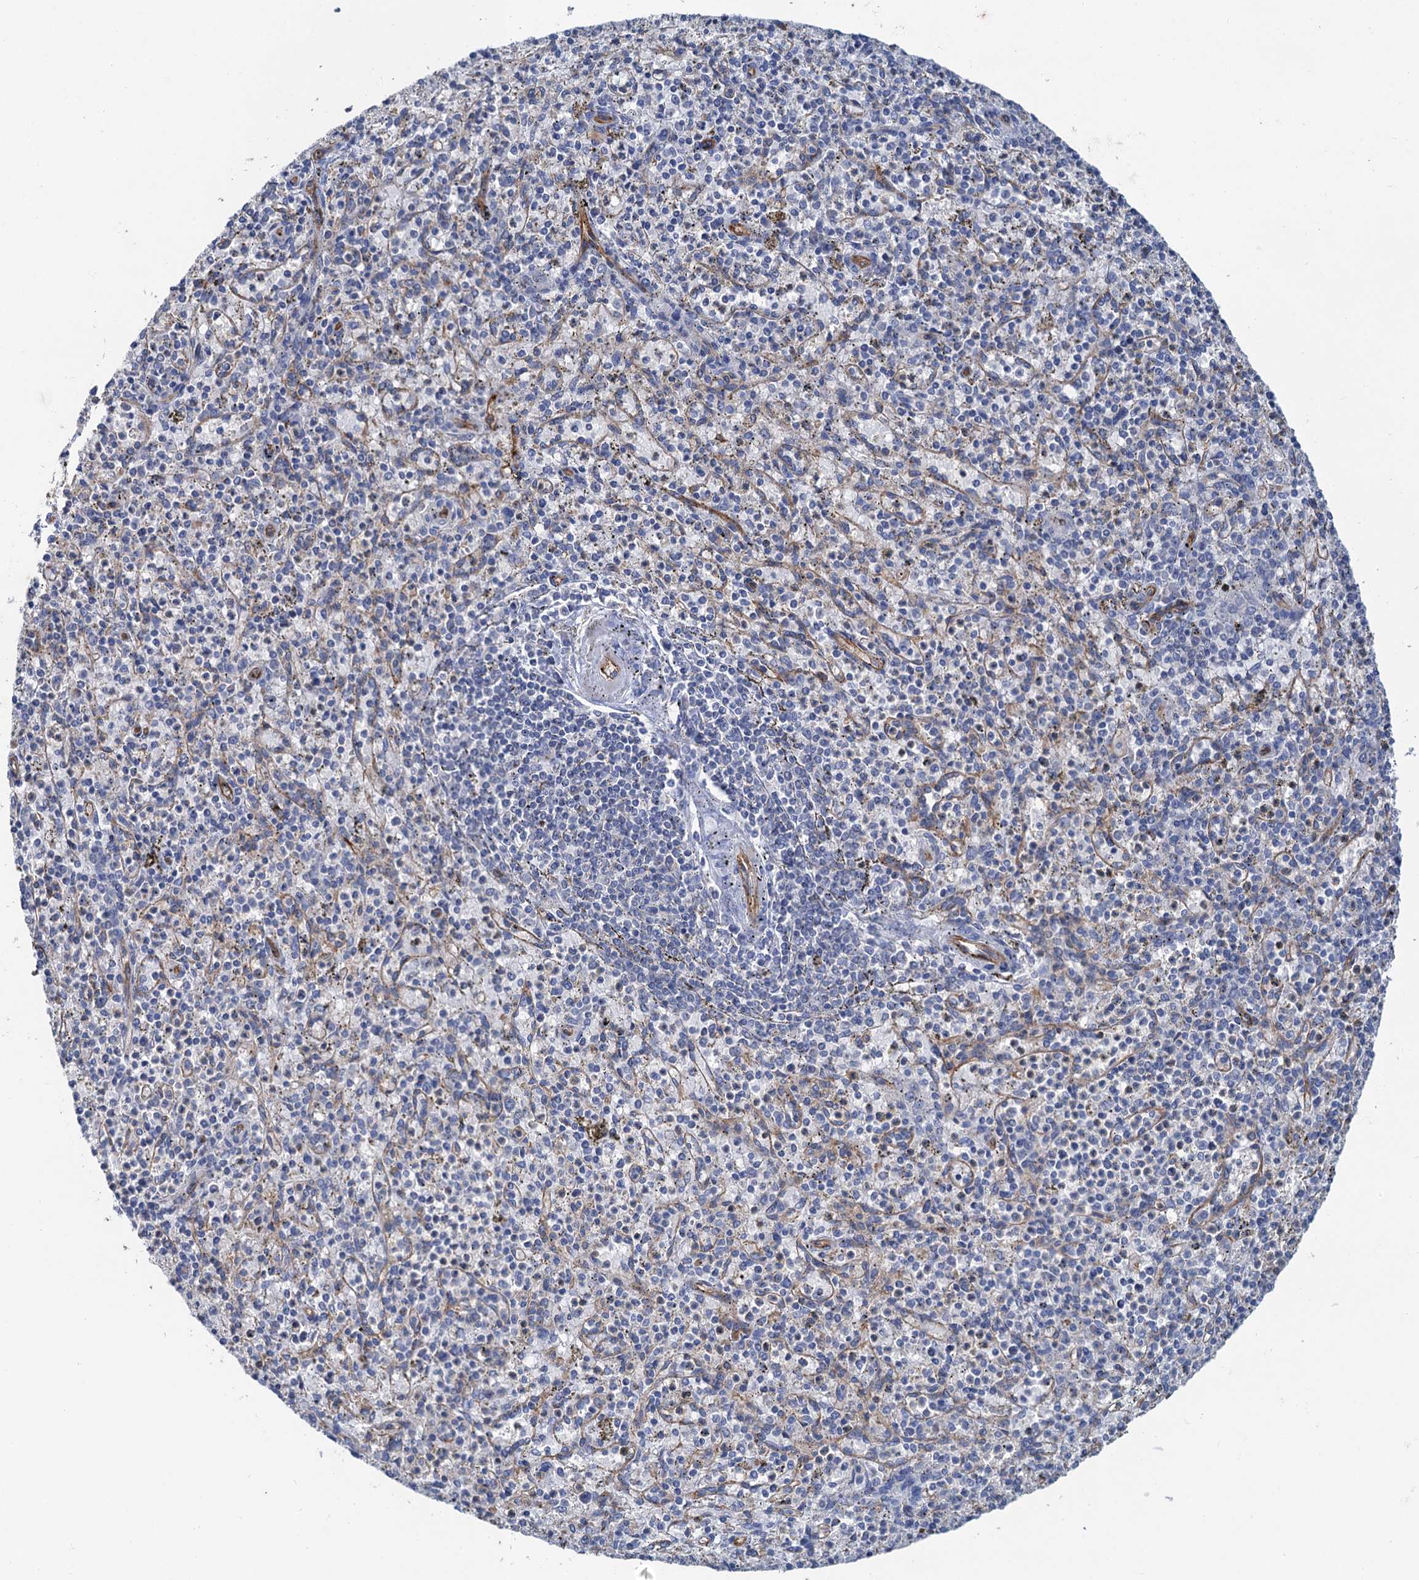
{"staining": {"intensity": "negative", "quantity": "none", "location": "none"}, "tissue": "spleen", "cell_type": "Cells in red pulp", "image_type": "normal", "snomed": [{"axis": "morphology", "description": "Normal tissue, NOS"}, {"axis": "topography", "description": "Spleen"}], "caption": "Immunohistochemistry (IHC) of benign human spleen demonstrates no staining in cells in red pulp. Nuclei are stained in blue.", "gene": "PLLP", "patient": {"sex": "male", "age": 72}}